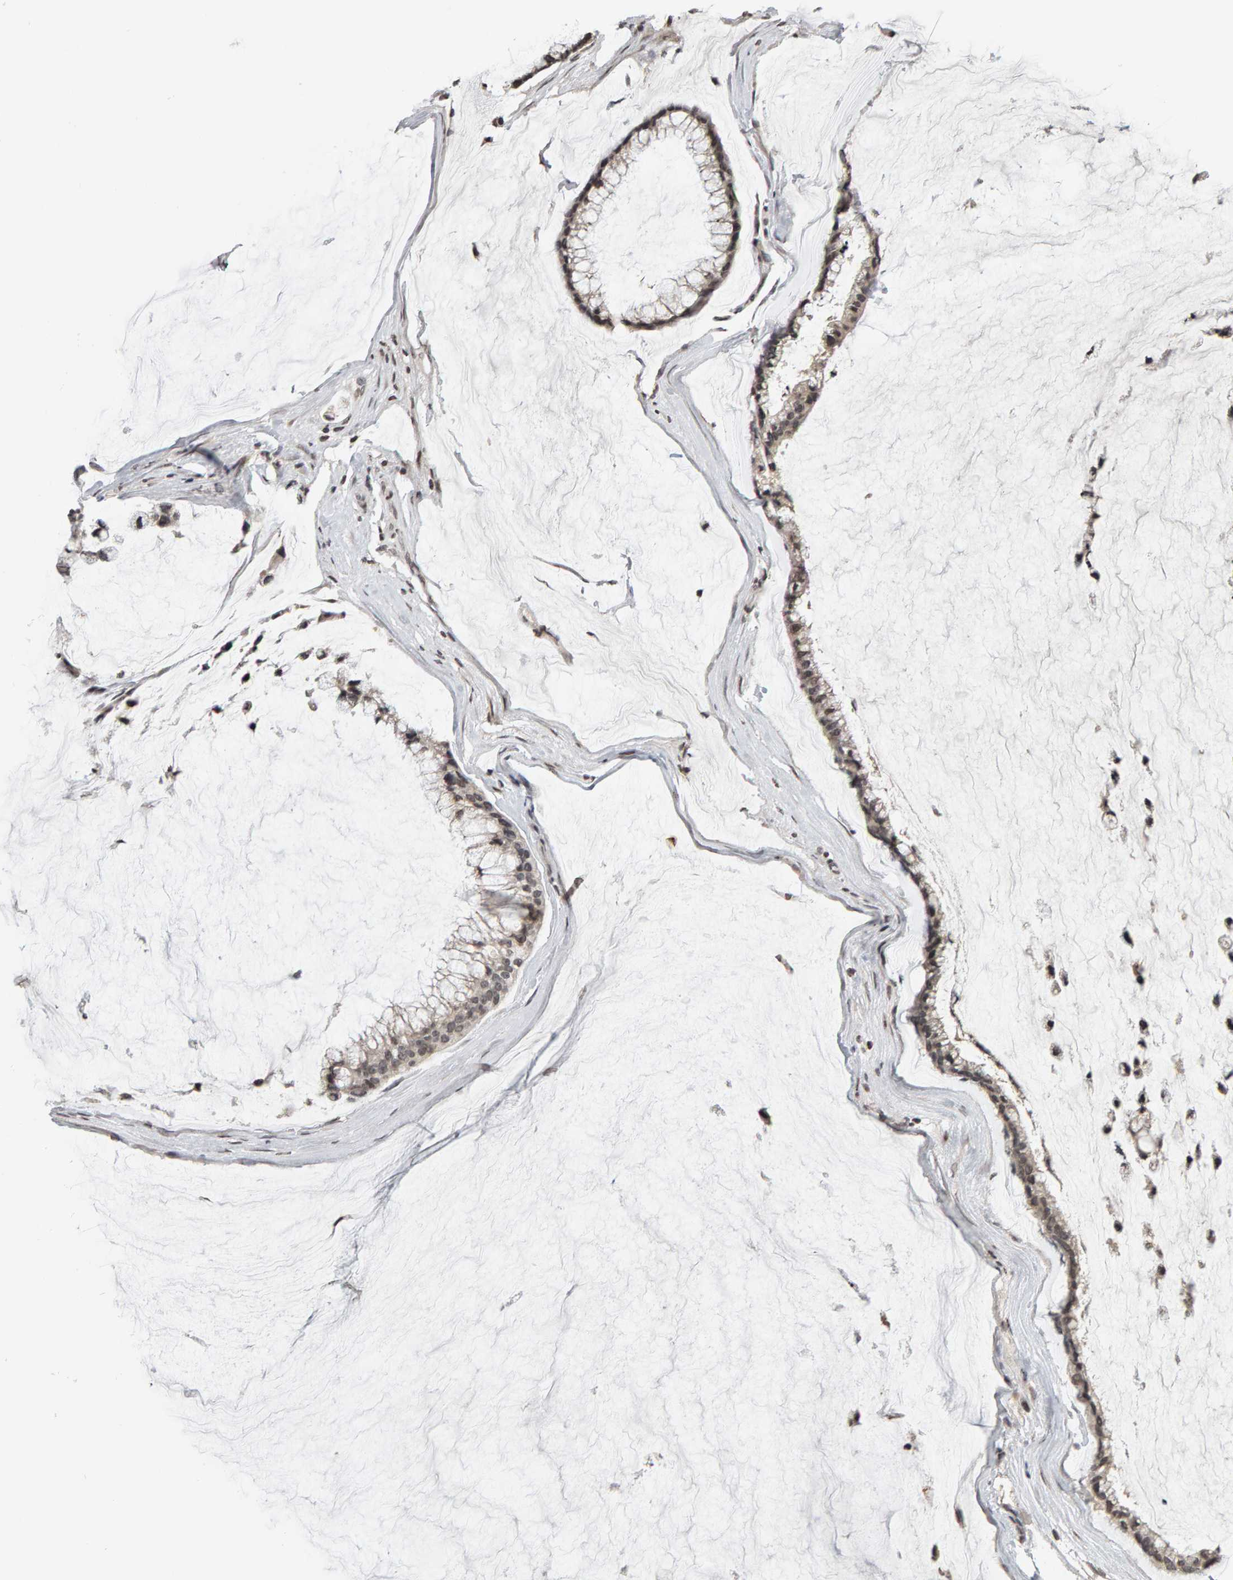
{"staining": {"intensity": "moderate", "quantity": ">75%", "location": "nuclear"}, "tissue": "ovarian cancer", "cell_type": "Tumor cells", "image_type": "cancer", "snomed": [{"axis": "morphology", "description": "Cystadenocarcinoma, mucinous, NOS"}, {"axis": "topography", "description": "Ovary"}], "caption": "An immunohistochemistry photomicrograph of tumor tissue is shown. Protein staining in brown labels moderate nuclear positivity in ovarian mucinous cystadenocarcinoma within tumor cells.", "gene": "TRAM1", "patient": {"sex": "female", "age": 39}}